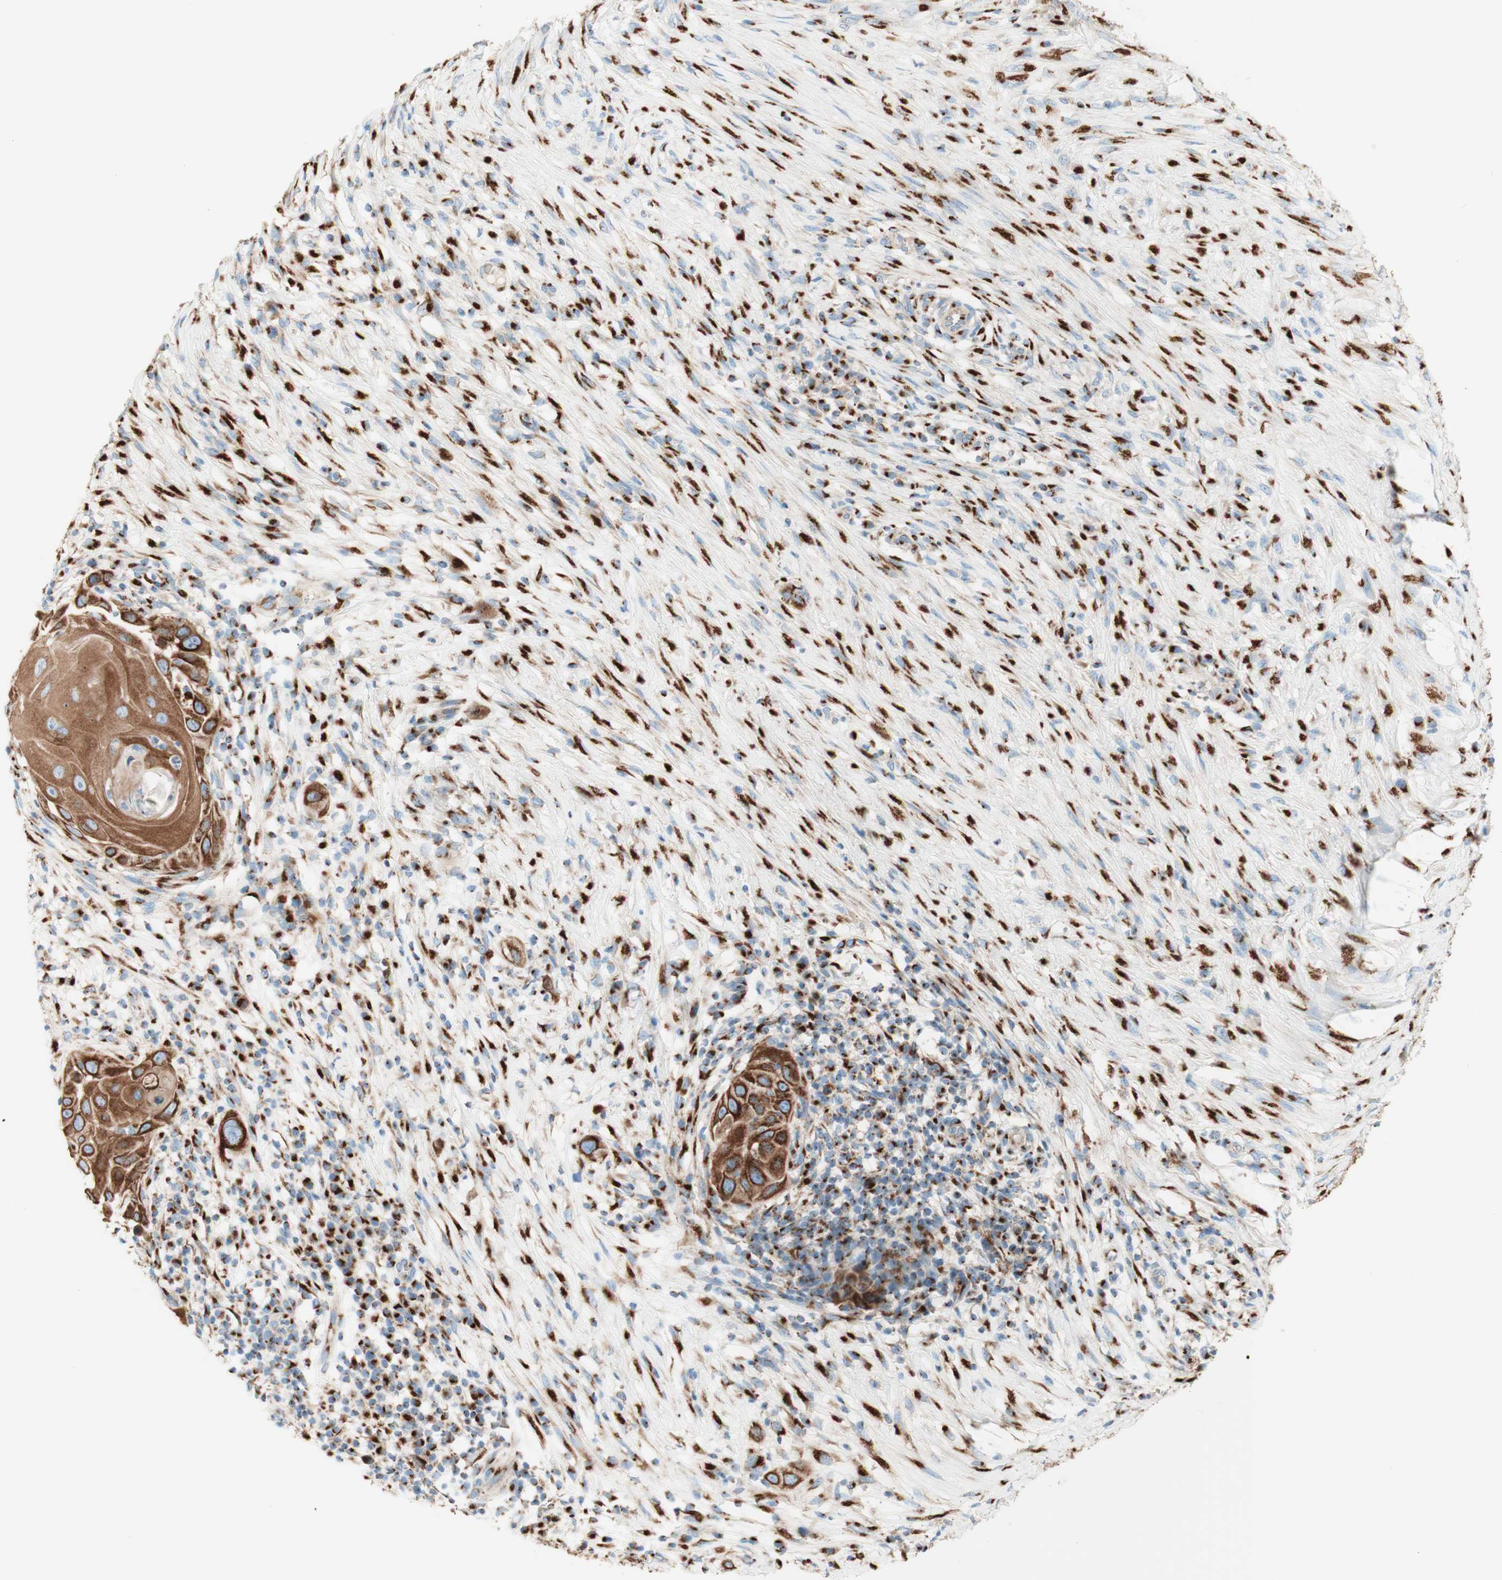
{"staining": {"intensity": "strong", "quantity": ">75%", "location": "cytoplasmic/membranous"}, "tissue": "skin cancer", "cell_type": "Tumor cells", "image_type": "cancer", "snomed": [{"axis": "morphology", "description": "Squamous cell carcinoma, NOS"}, {"axis": "topography", "description": "Skin"}], "caption": "IHC staining of skin cancer, which demonstrates high levels of strong cytoplasmic/membranous expression in approximately >75% of tumor cells indicating strong cytoplasmic/membranous protein positivity. The staining was performed using DAB (3,3'-diaminobenzidine) (brown) for protein detection and nuclei were counterstained in hematoxylin (blue).", "gene": "GOLGB1", "patient": {"sex": "female", "age": 44}}